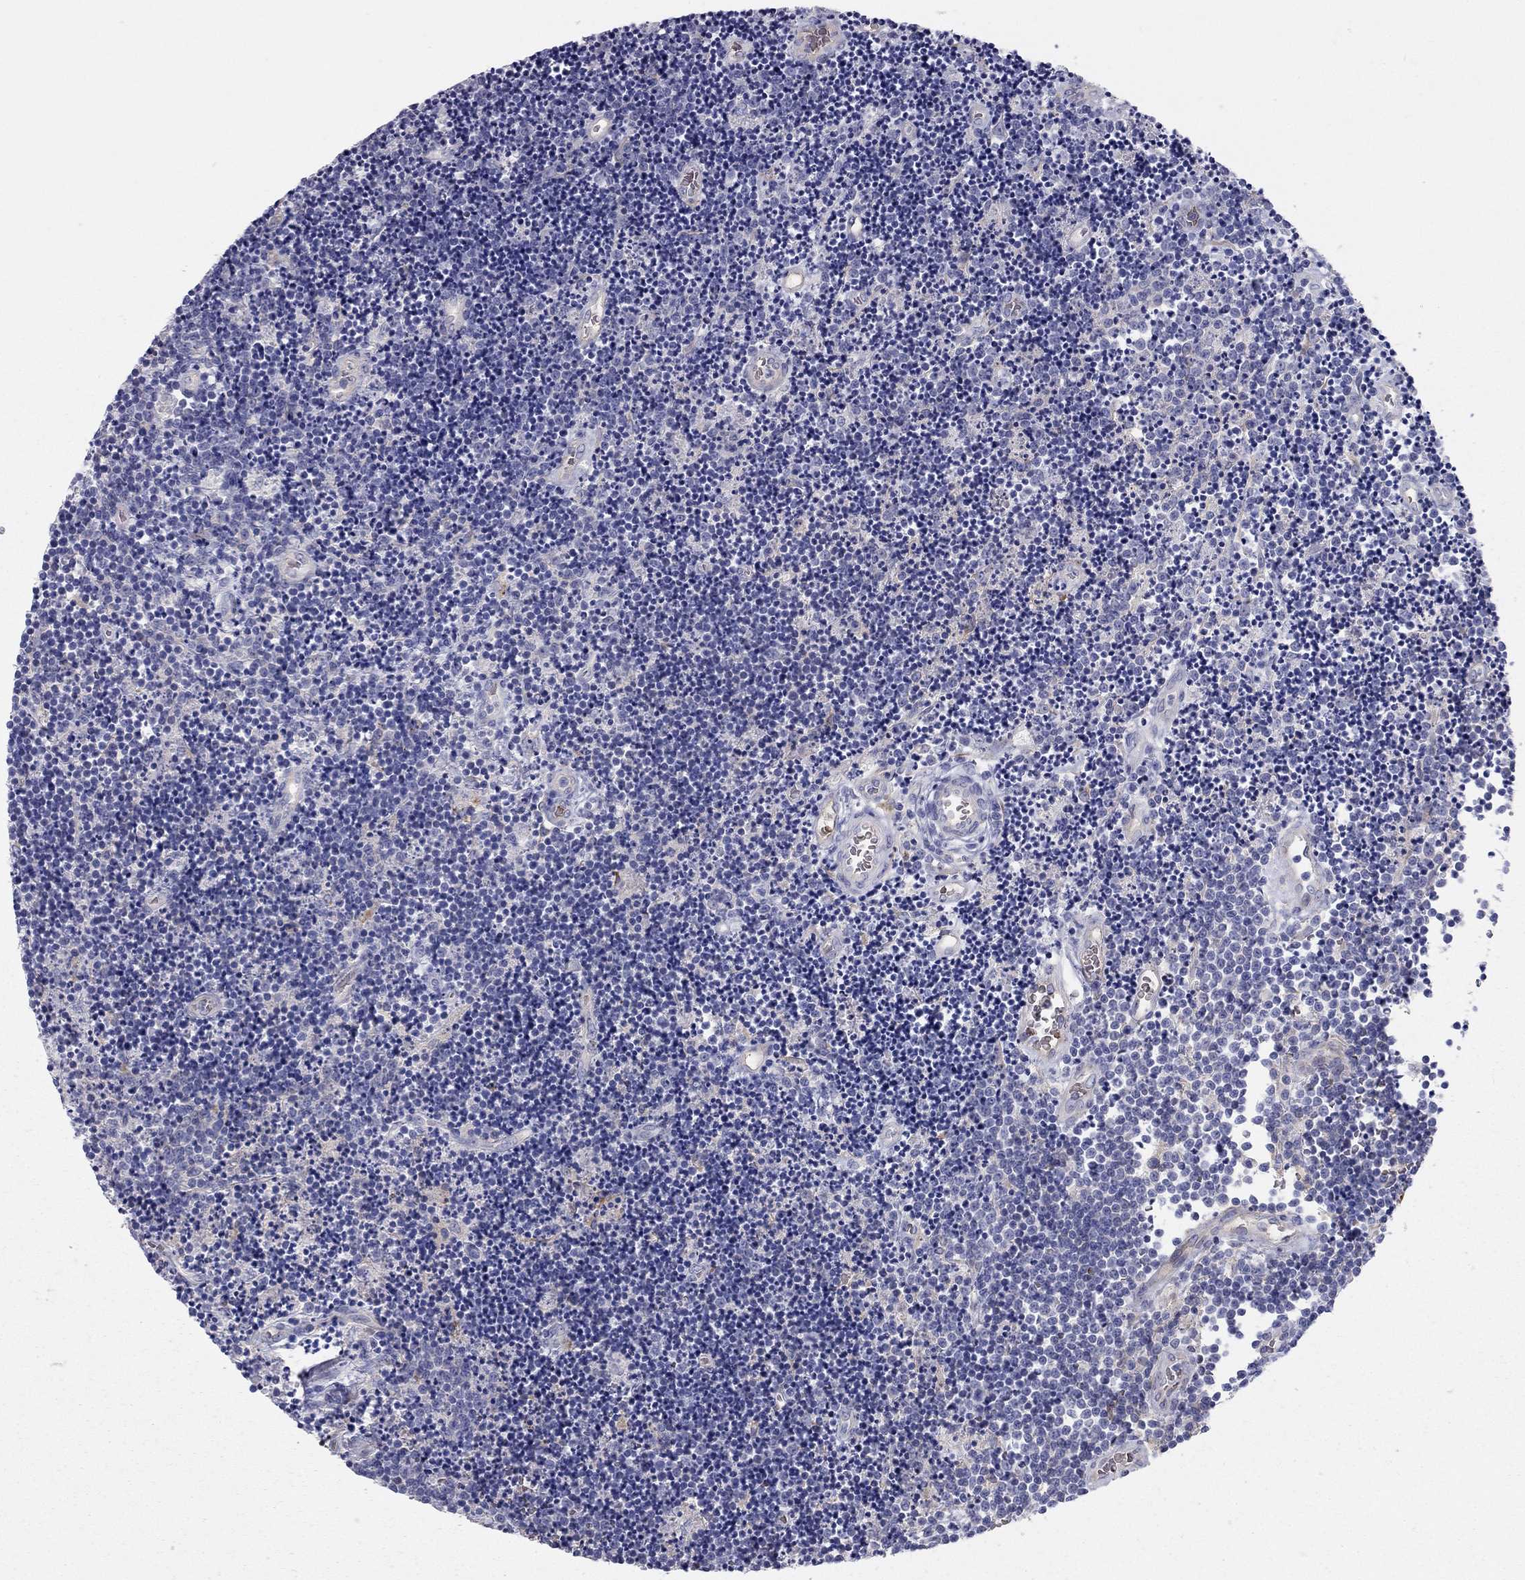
{"staining": {"intensity": "negative", "quantity": "none", "location": "none"}, "tissue": "lymphoma", "cell_type": "Tumor cells", "image_type": "cancer", "snomed": [{"axis": "morphology", "description": "Malignant lymphoma, non-Hodgkin's type, Low grade"}, {"axis": "topography", "description": "Brain"}], "caption": "High magnification brightfield microscopy of lymphoma stained with DAB (brown) and counterstained with hematoxylin (blue): tumor cells show no significant positivity. The staining was performed using DAB to visualize the protein expression in brown, while the nuclei were stained in blue with hematoxylin (Magnification: 20x).", "gene": "RHD", "patient": {"sex": "female", "age": 66}}